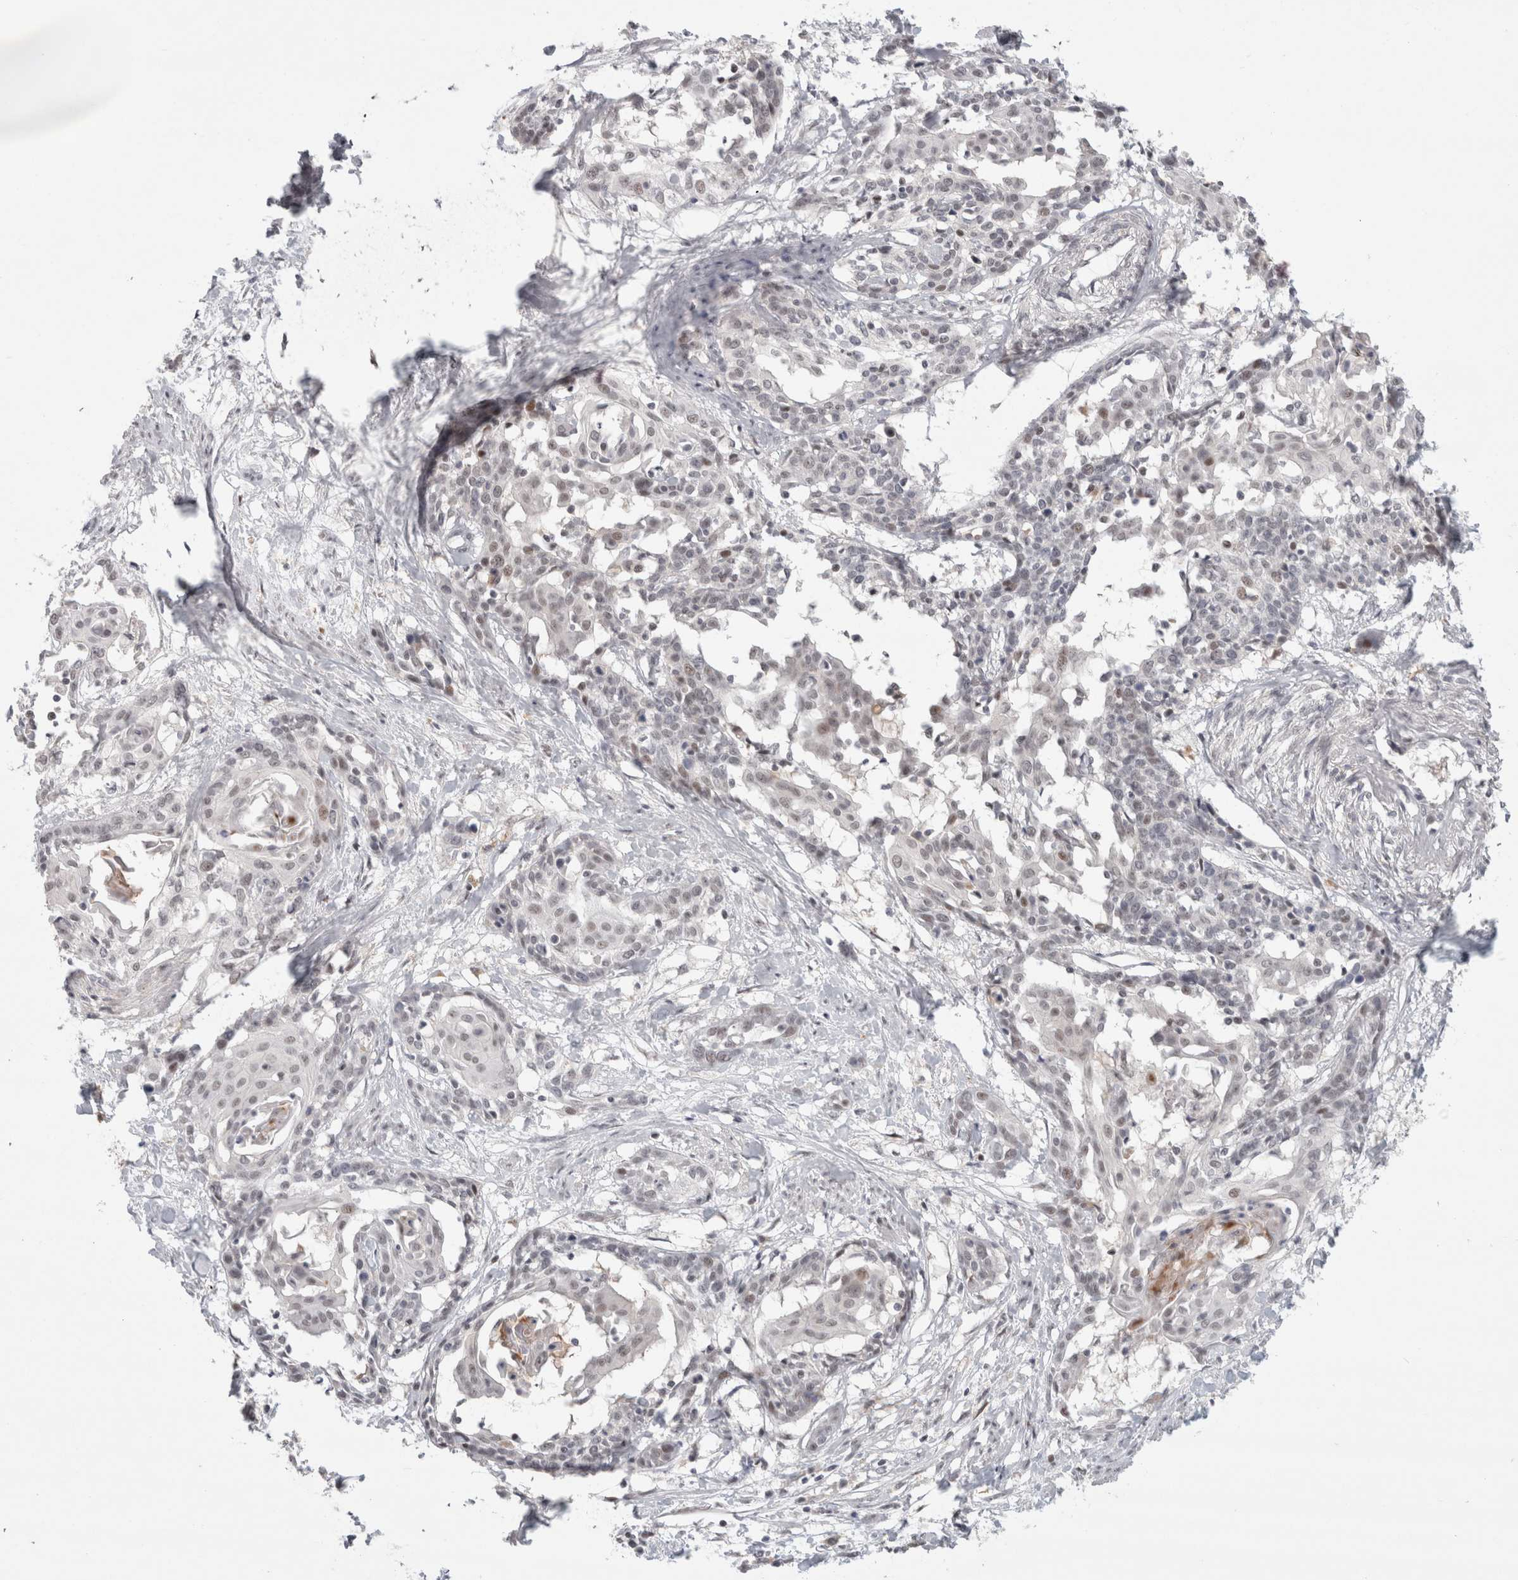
{"staining": {"intensity": "negative", "quantity": "none", "location": "none"}, "tissue": "cervical cancer", "cell_type": "Tumor cells", "image_type": "cancer", "snomed": [{"axis": "morphology", "description": "Squamous cell carcinoma, NOS"}, {"axis": "topography", "description": "Cervix"}], "caption": "A photomicrograph of cervical squamous cell carcinoma stained for a protein reveals no brown staining in tumor cells. Nuclei are stained in blue.", "gene": "SENP6", "patient": {"sex": "female", "age": 57}}